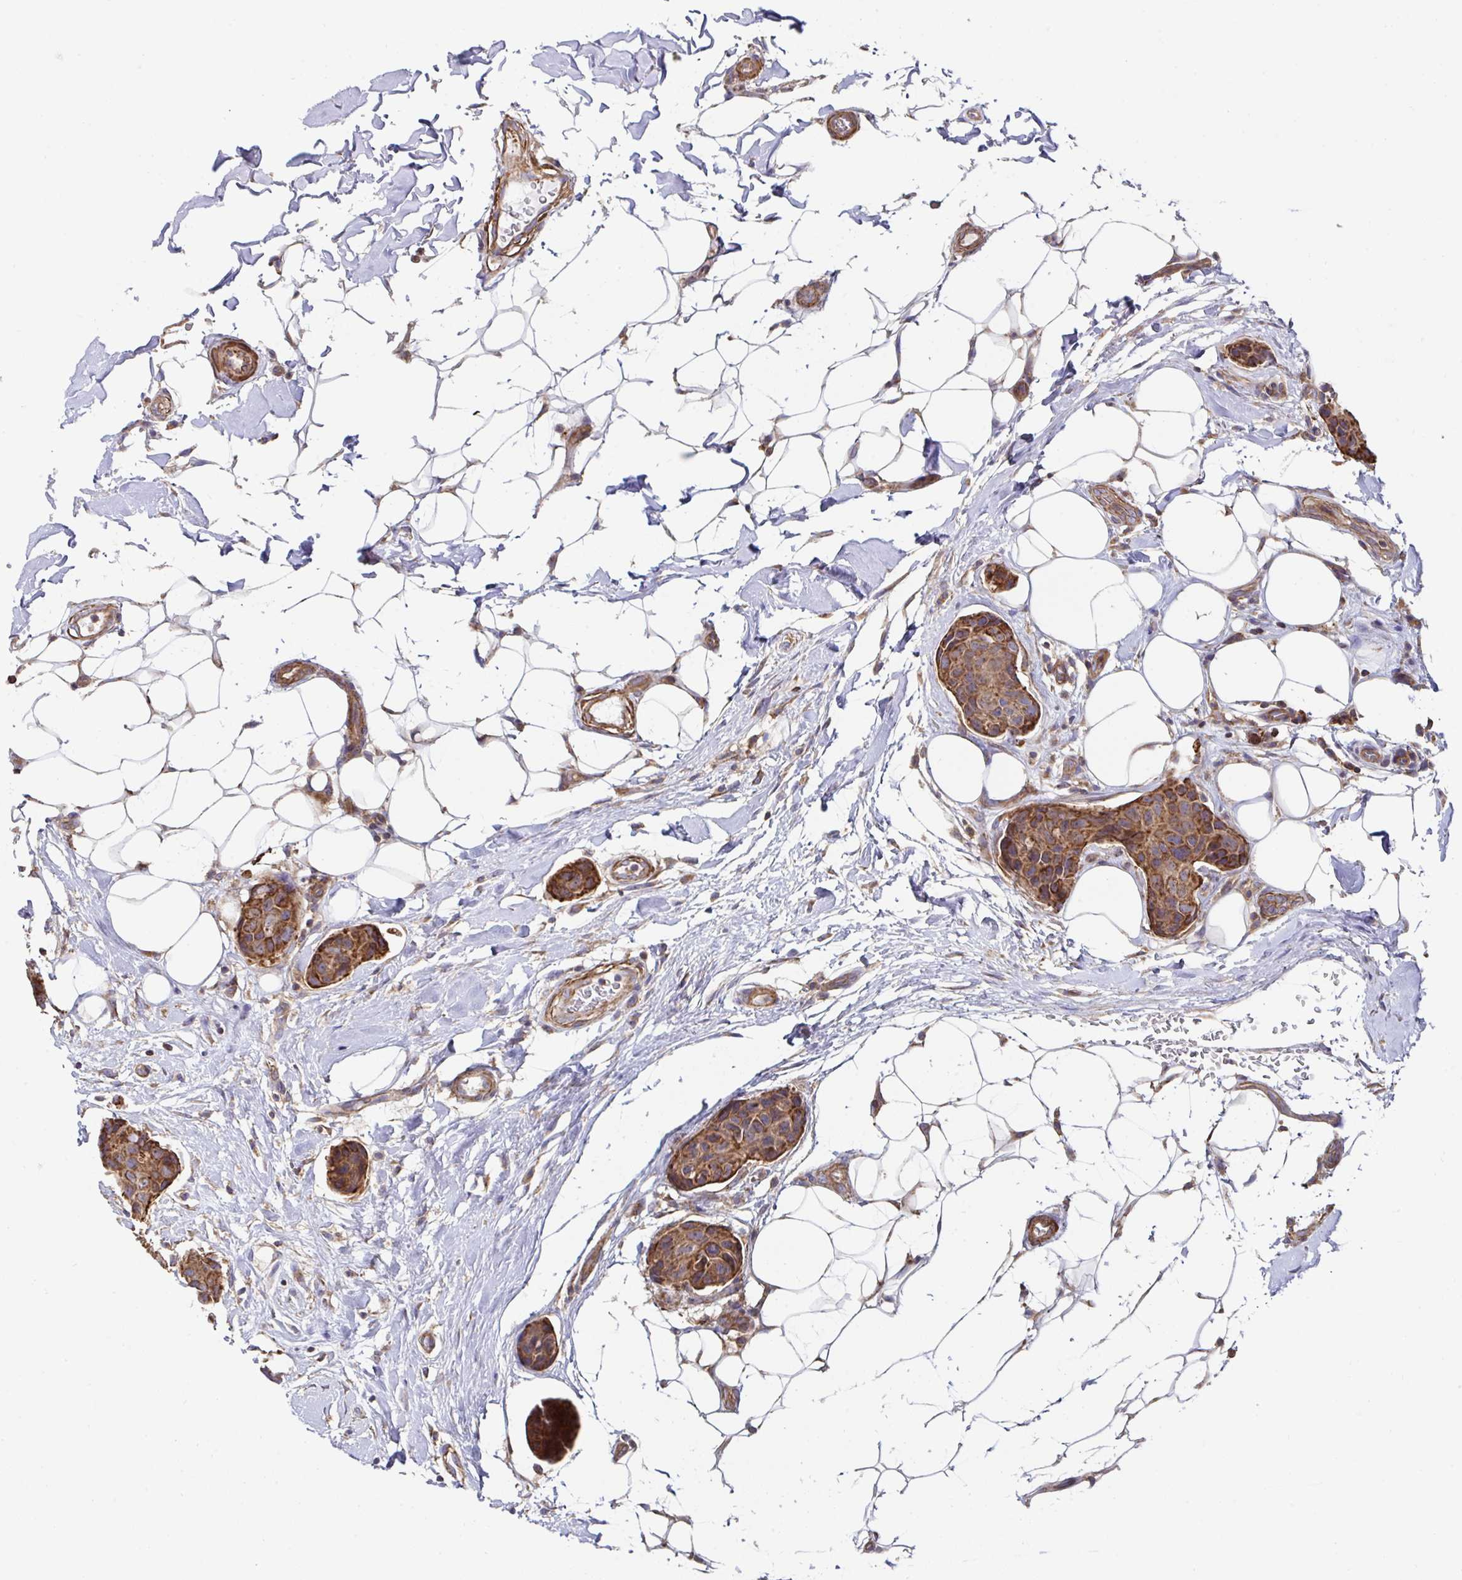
{"staining": {"intensity": "strong", "quantity": ">75%", "location": "cytoplasmic/membranous"}, "tissue": "breast cancer", "cell_type": "Tumor cells", "image_type": "cancer", "snomed": [{"axis": "morphology", "description": "Duct carcinoma"}, {"axis": "topography", "description": "Breast"}, {"axis": "topography", "description": "Lymph node"}], "caption": "A high-resolution histopathology image shows IHC staining of breast cancer, which demonstrates strong cytoplasmic/membranous staining in about >75% of tumor cells.", "gene": "DZANK1", "patient": {"sex": "female", "age": 80}}